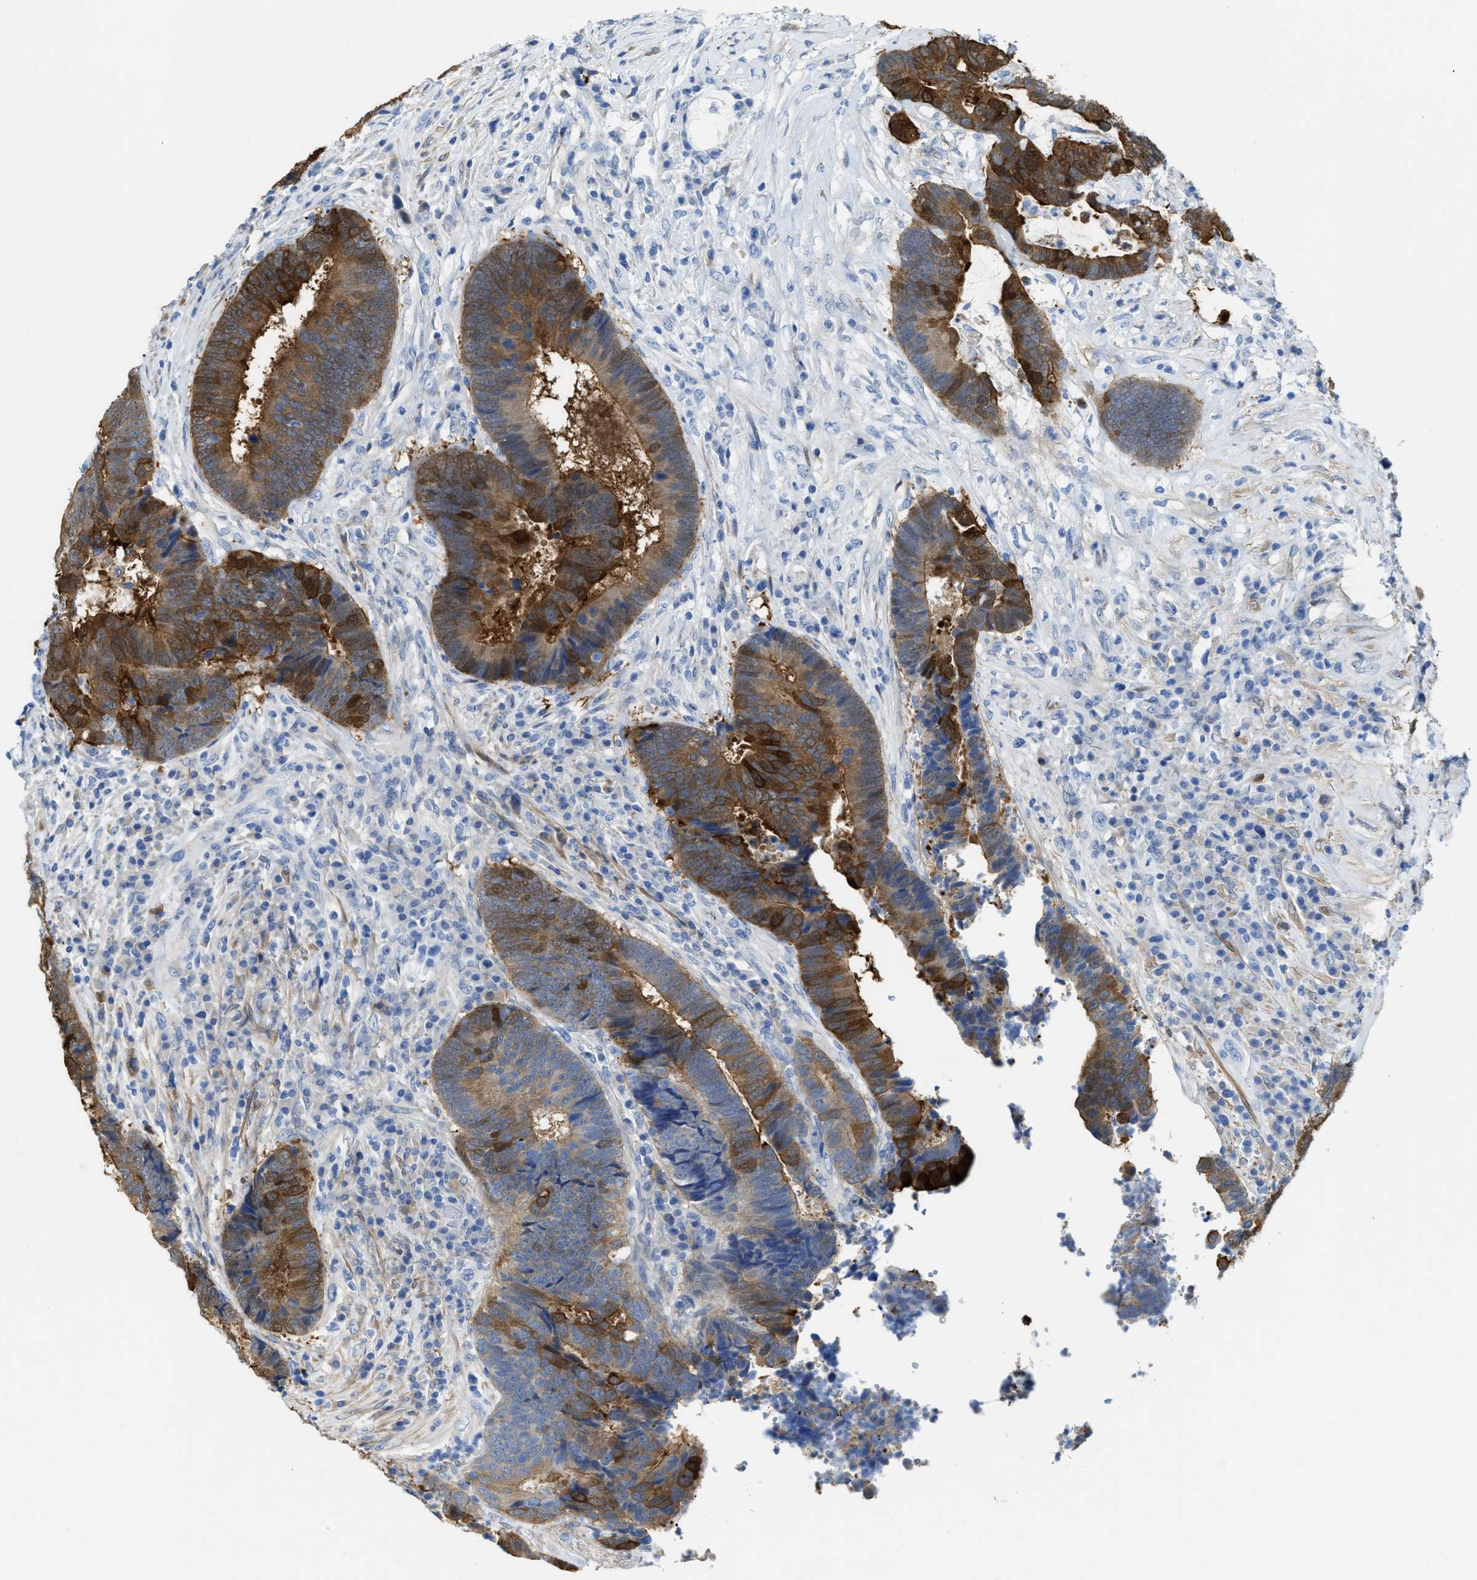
{"staining": {"intensity": "strong", "quantity": "25%-75%", "location": "cytoplasmic/membranous,nuclear"}, "tissue": "colorectal cancer", "cell_type": "Tumor cells", "image_type": "cancer", "snomed": [{"axis": "morphology", "description": "Adenocarcinoma, NOS"}, {"axis": "topography", "description": "Rectum"}], "caption": "Strong cytoplasmic/membranous and nuclear positivity is appreciated in approximately 25%-75% of tumor cells in colorectal cancer.", "gene": "ASS1", "patient": {"sex": "female", "age": 89}}